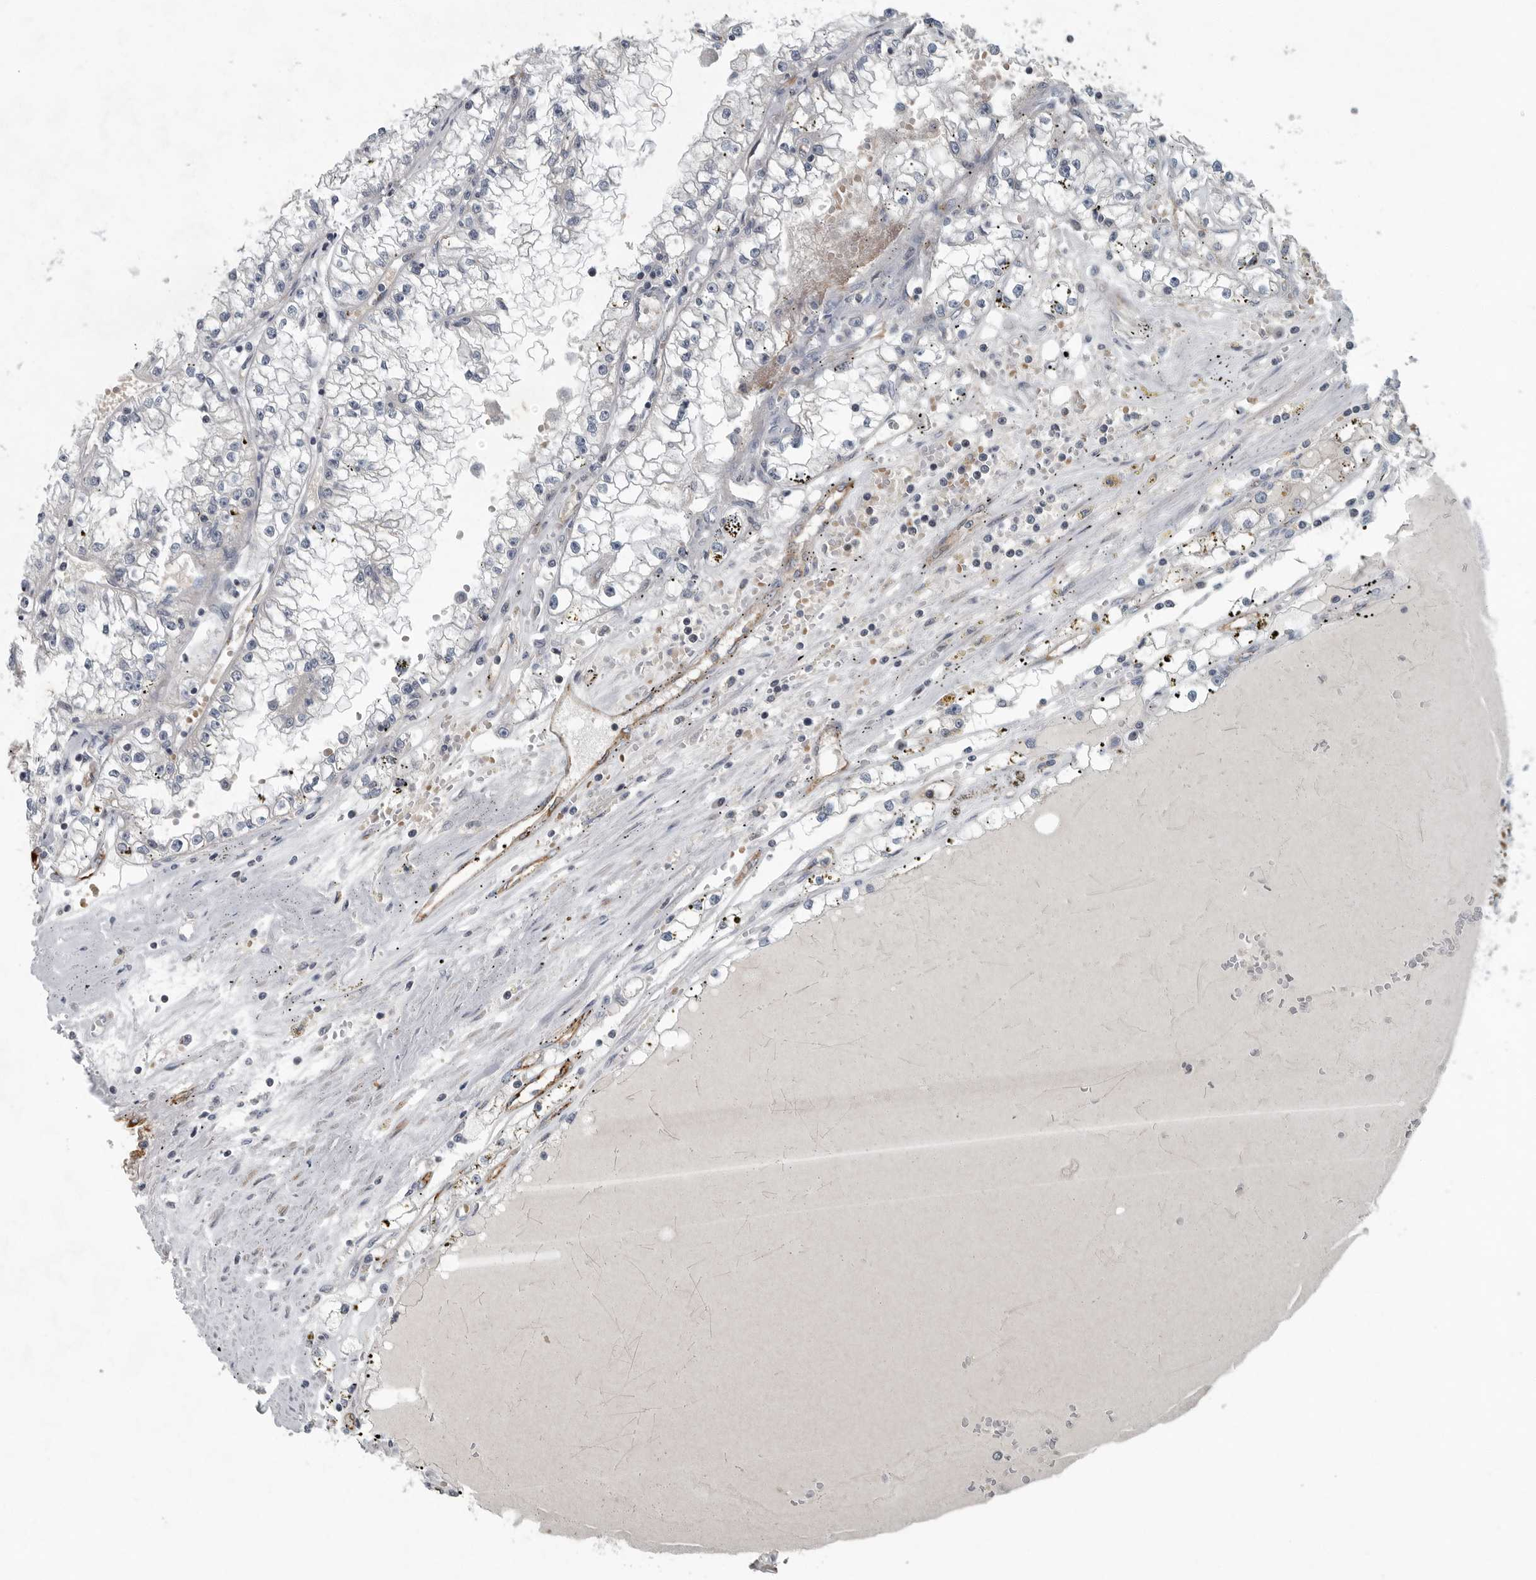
{"staining": {"intensity": "negative", "quantity": "none", "location": "none"}, "tissue": "renal cancer", "cell_type": "Tumor cells", "image_type": "cancer", "snomed": [{"axis": "morphology", "description": "Adenocarcinoma, NOS"}, {"axis": "topography", "description": "Kidney"}], "caption": "A photomicrograph of renal cancer stained for a protein displays no brown staining in tumor cells. (Immunohistochemistry (ihc), brightfield microscopy, high magnification).", "gene": "MPP3", "patient": {"sex": "male", "age": 56}}